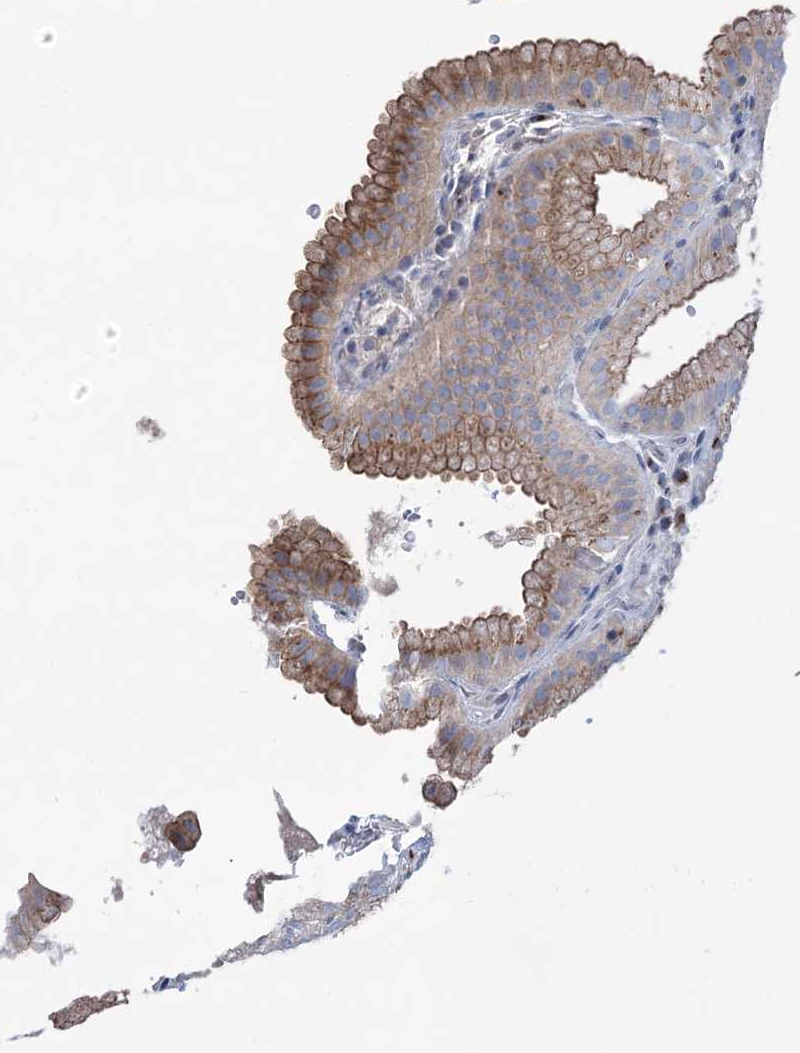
{"staining": {"intensity": "moderate", "quantity": ">75%", "location": "cytoplasmic/membranous"}, "tissue": "gallbladder", "cell_type": "Glandular cells", "image_type": "normal", "snomed": [{"axis": "morphology", "description": "Normal tissue, NOS"}, {"axis": "topography", "description": "Gallbladder"}], "caption": "DAB (3,3'-diaminobenzidine) immunohistochemical staining of benign gallbladder demonstrates moderate cytoplasmic/membranous protein expression in approximately >75% of glandular cells.", "gene": "TMEM165", "patient": {"sex": "female", "age": 30}}